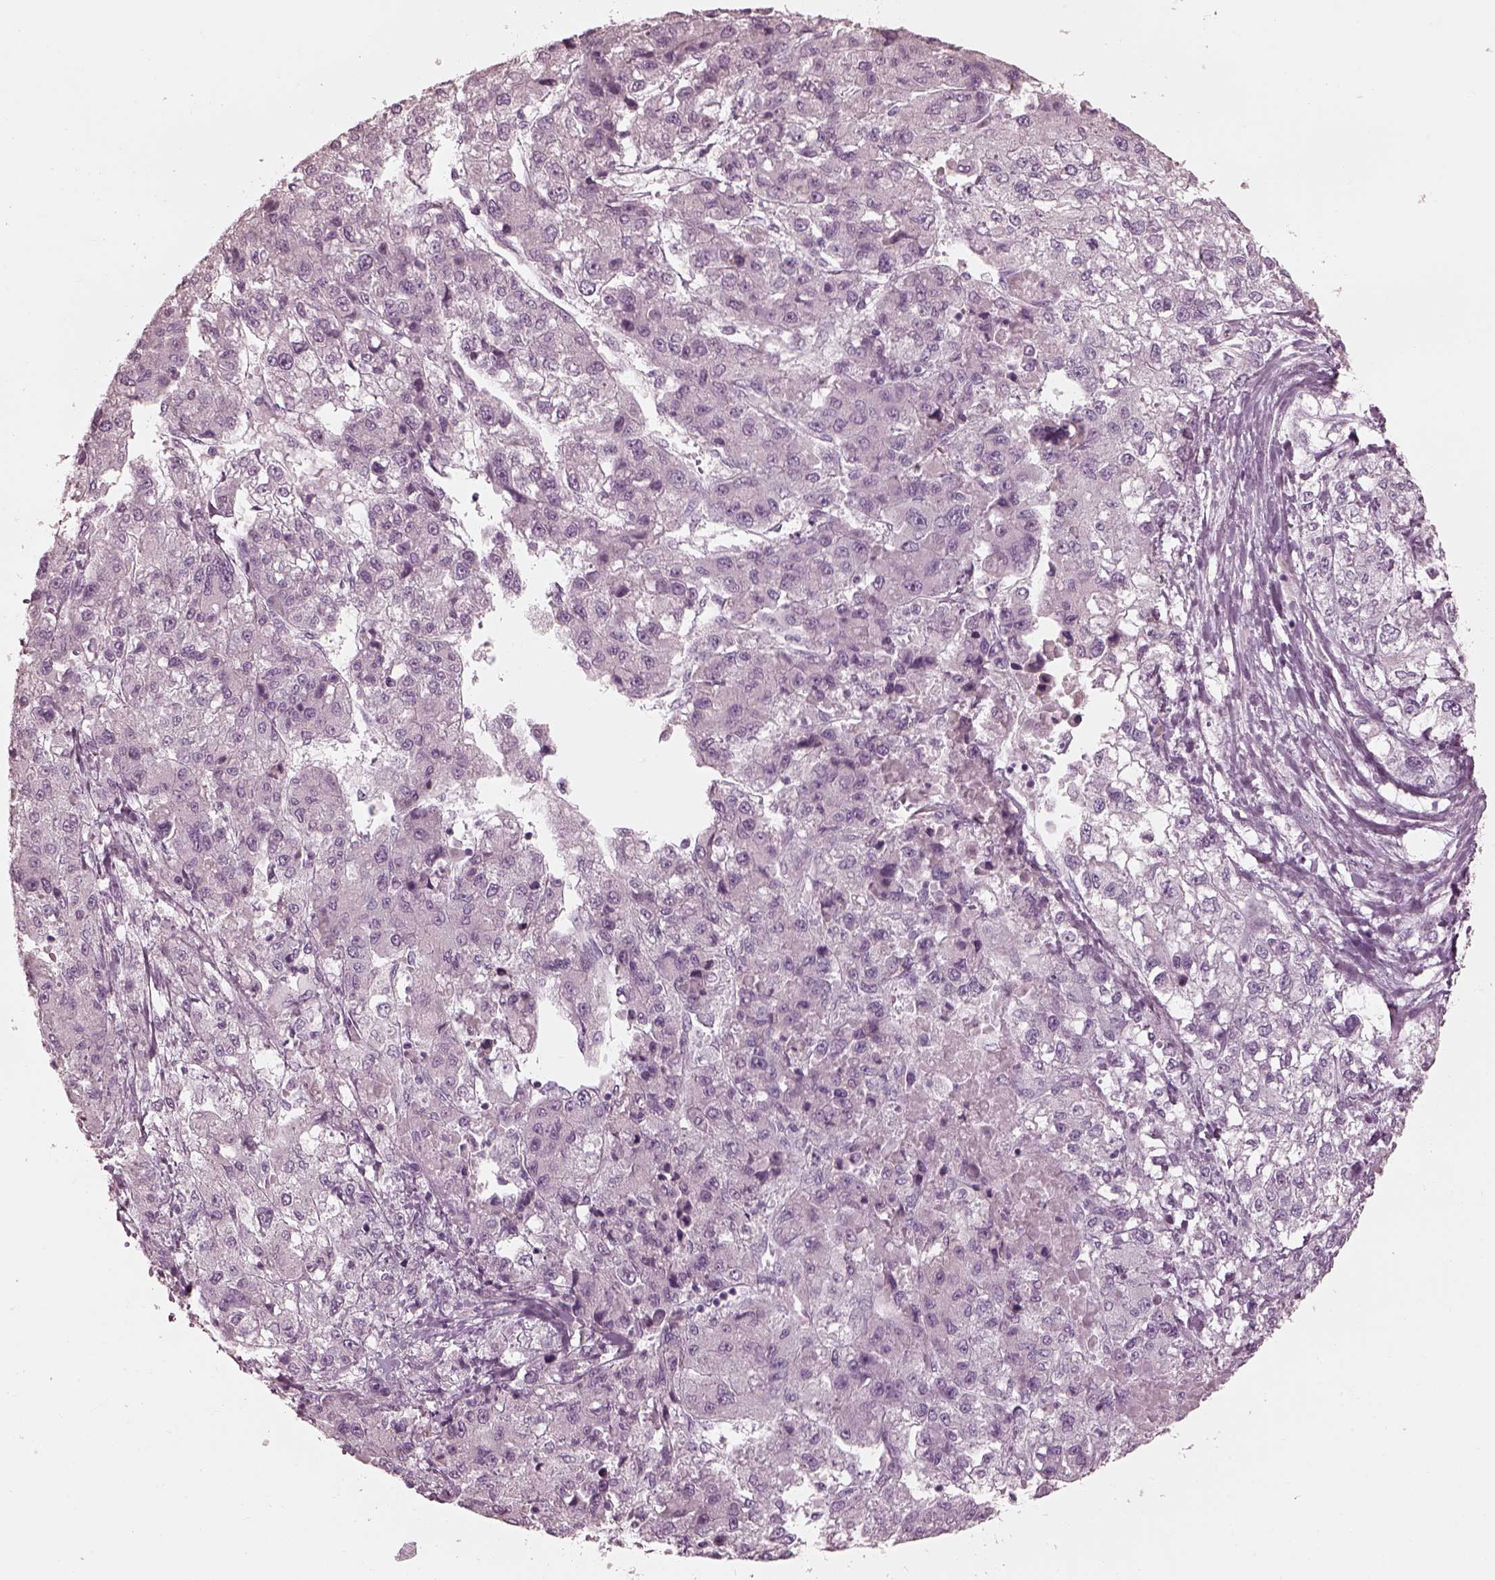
{"staining": {"intensity": "negative", "quantity": "none", "location": "none"}, "tissue": "liver cancer", "cell_type": "Tumor cells", "image_type": "cancer", "snomed": [{"axis": "morphology", "description": "Carcinoma, Hepatocellular, NOS"}, {"axis": "topography", "description": "Liver"}], "caption": "High magnification brightfield microscopy of liver cancer (hepatocellular carcinoma) stained with DAB (brown) and counterstained with hematoxylin (blue): tumor cells show no significant staining. Nuclei are stained in blue.", "gene": "SAXO2", "patient": {"sex": "male", "age": 56}}